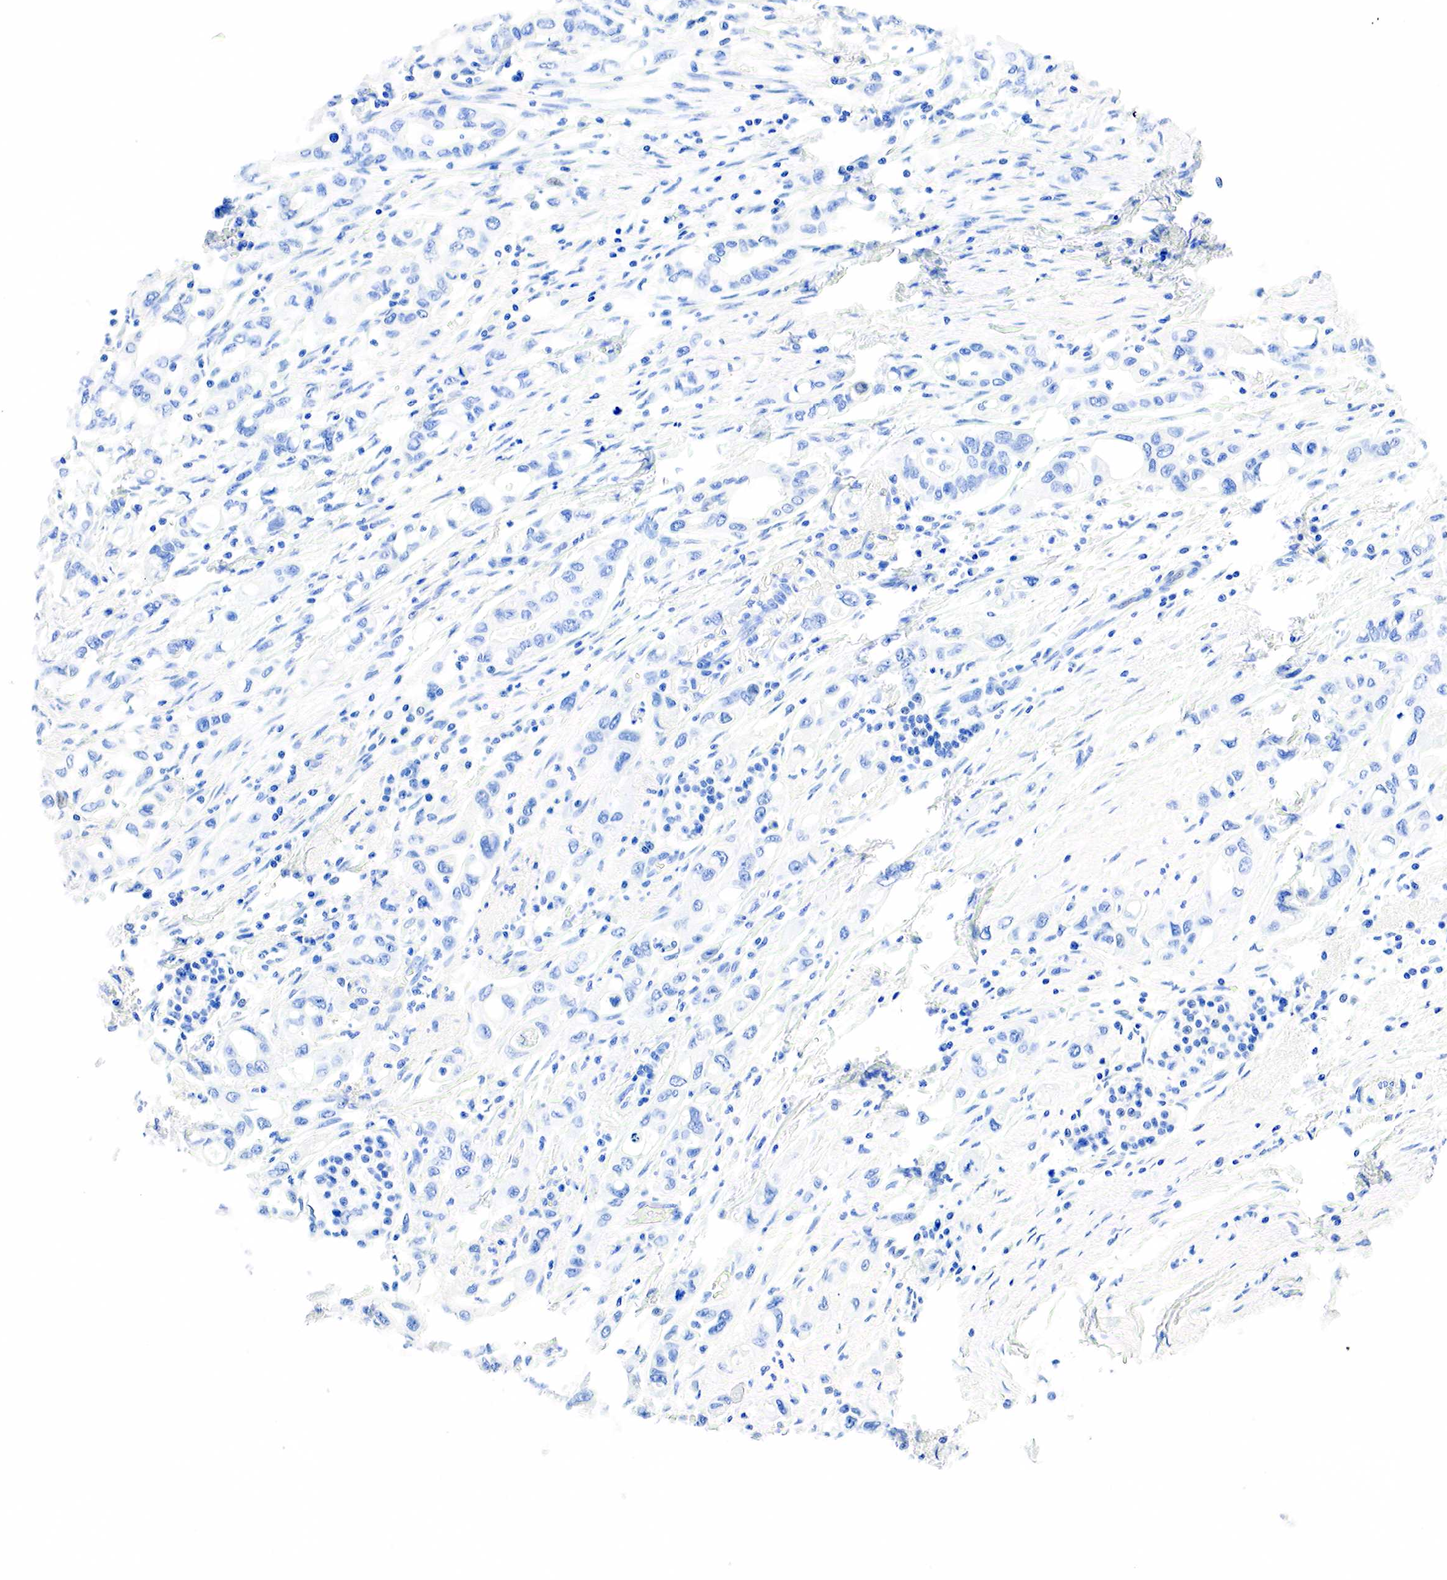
{"staining": {"intensity": "negative", "quantity": "none", "location": "none"}, "tissue": "pancreatic cancer", "cell_type": "Tumor cells", "image_type": "cancer", "snomed": [{"axis": "morphology", "description": "Adenocarcinoma, NOS"}, {"axis": "topography", "description": "Pancreas"}], "caption": "DAB (3,3'-diaminobenzidine) immunohistochemical staining of pancreatic adenocarcinoma demonstrates no significant positivity in tumor cells.", "gene": "PTH", "patient": {"sex": "female", "age": 57}}